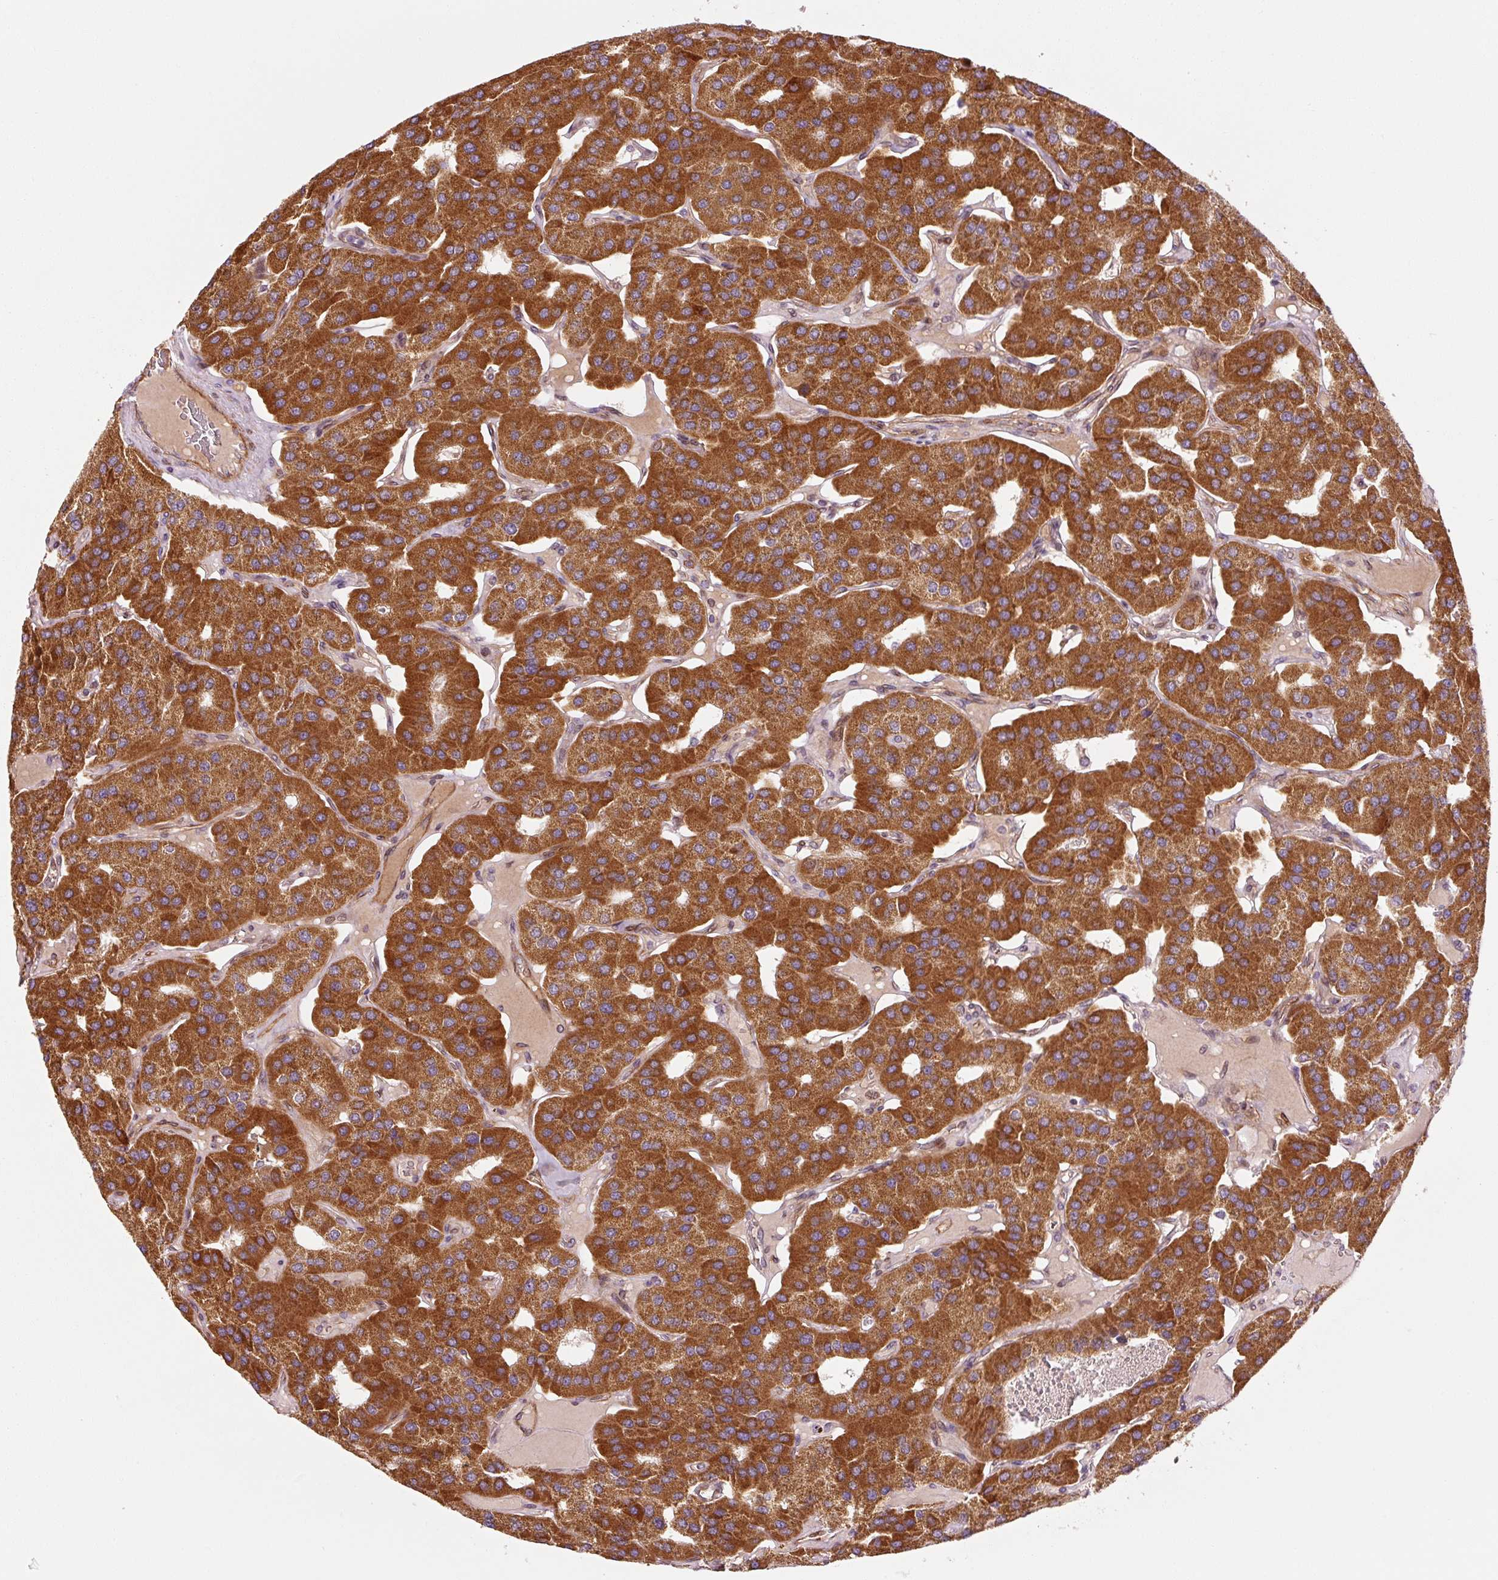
{"staining": {"intensity": "strong", "quantity": ">75%", "location": "cytoplasmic/membranous"}, "tissue": "parathyroid gland", "cell_type": "Glandular cells", "image_type": "normal", "snomed": [{"axis": "morphology", "description": "Normal tissue, NOS"}, {"axis": "morphology", "description": "Adenoma, NOS"}, {"axis": "topography", "description": "Parathyroid gland"}], "caption": "A photomicrograph showing strong cytoplasmic/membranous staining in about >75% of glandular cells in unremarkable parathyroid gland, as visualized by brown immunohistochemical staining.", "gene": "LIMK2", "patient": {"sex": "female", "age": 86}}